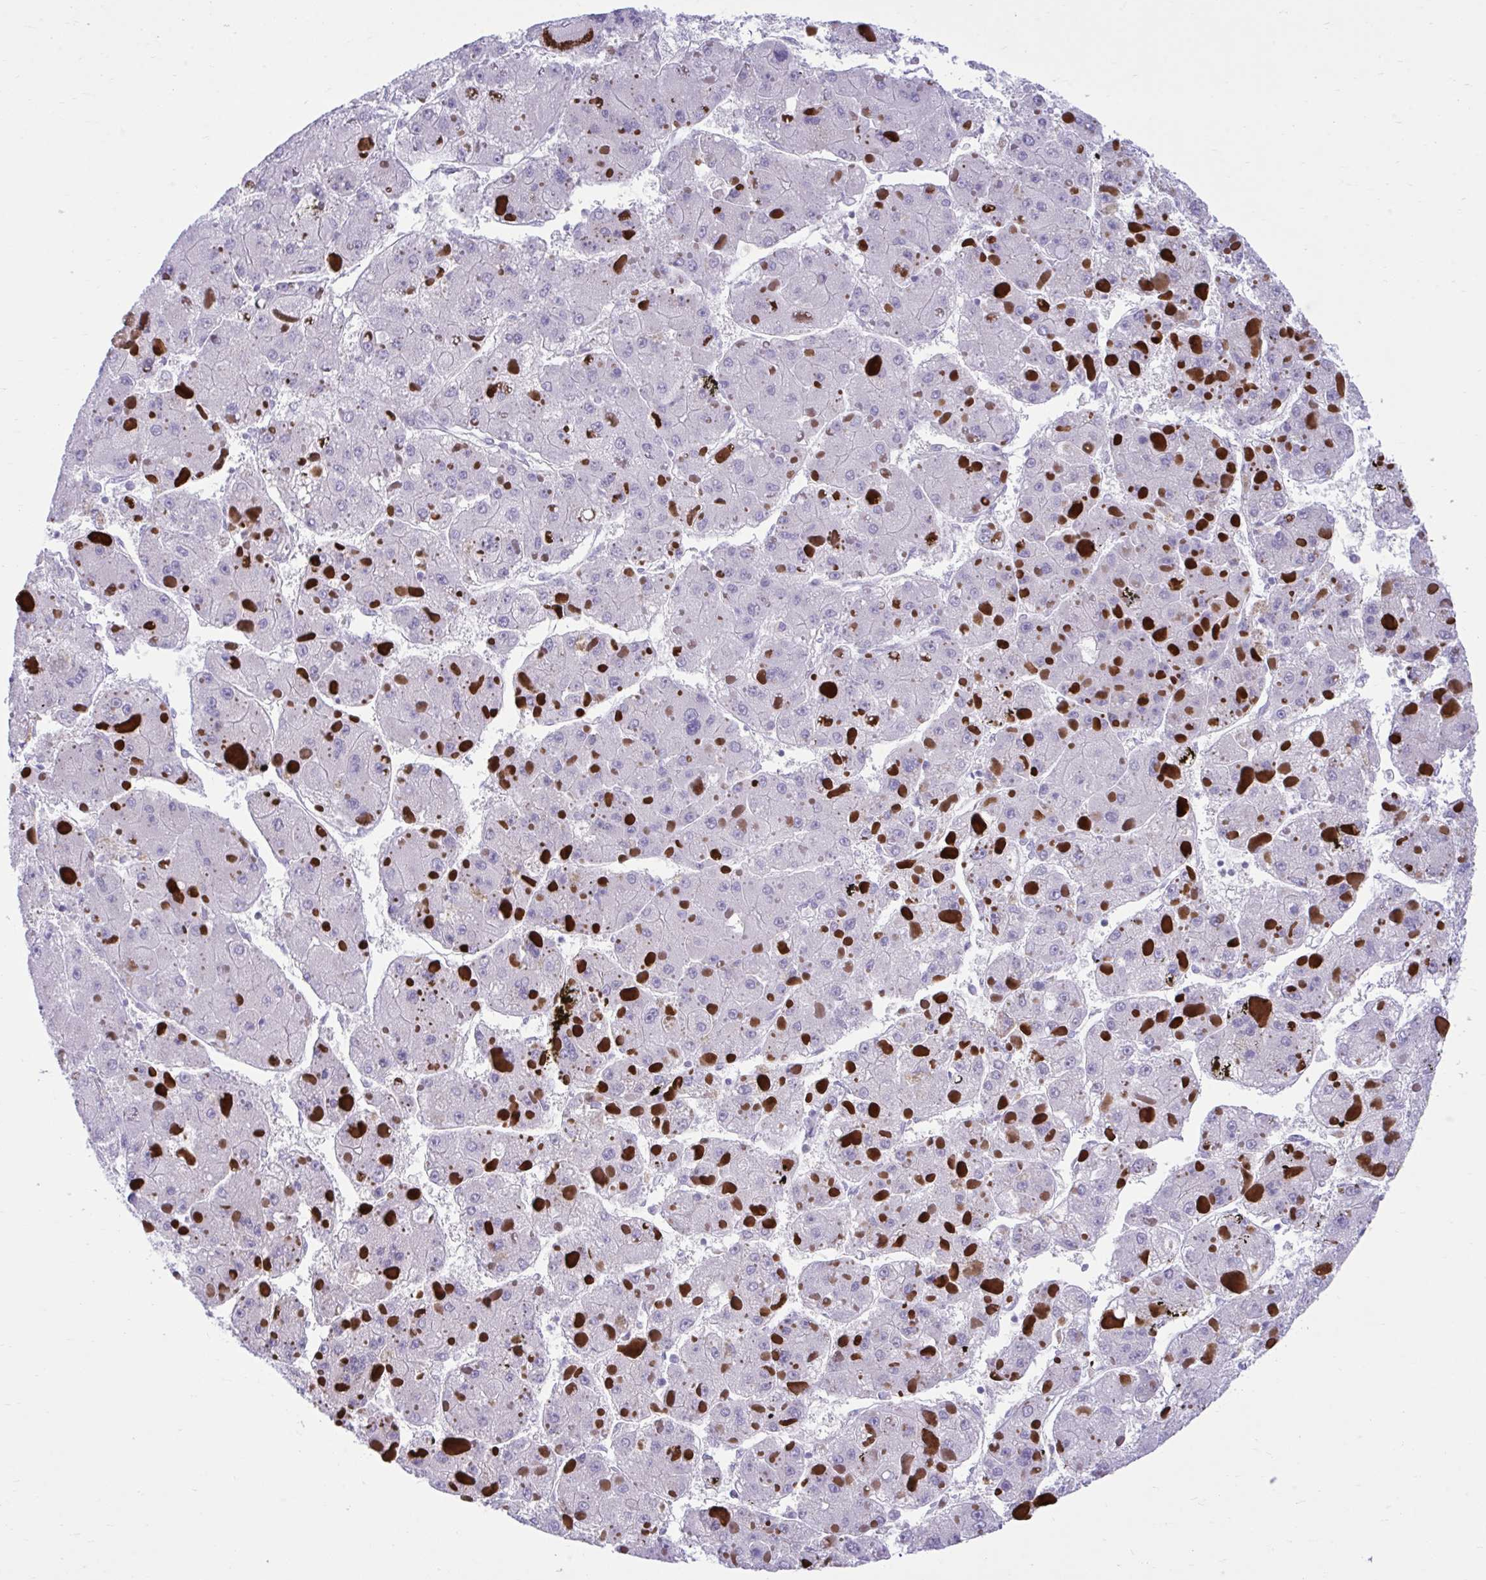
{"staining": {"intensity": "negative", "quantity": "none", "location": "none"}, "tissue": "liver cancer", "cell_type": "Tumor cells", "image_type": "cancer", "snomed": [{"axis": "morphology", "description": "Carcinoma, Hepatocellular, NOS"}, {"axis": "topography", "description": "Liver"}], "caption": "Tumor cells are negative for brown protein staining in liver cancer.", "gene": "MED9", "patient": {"sex": "female", "age": 73}}